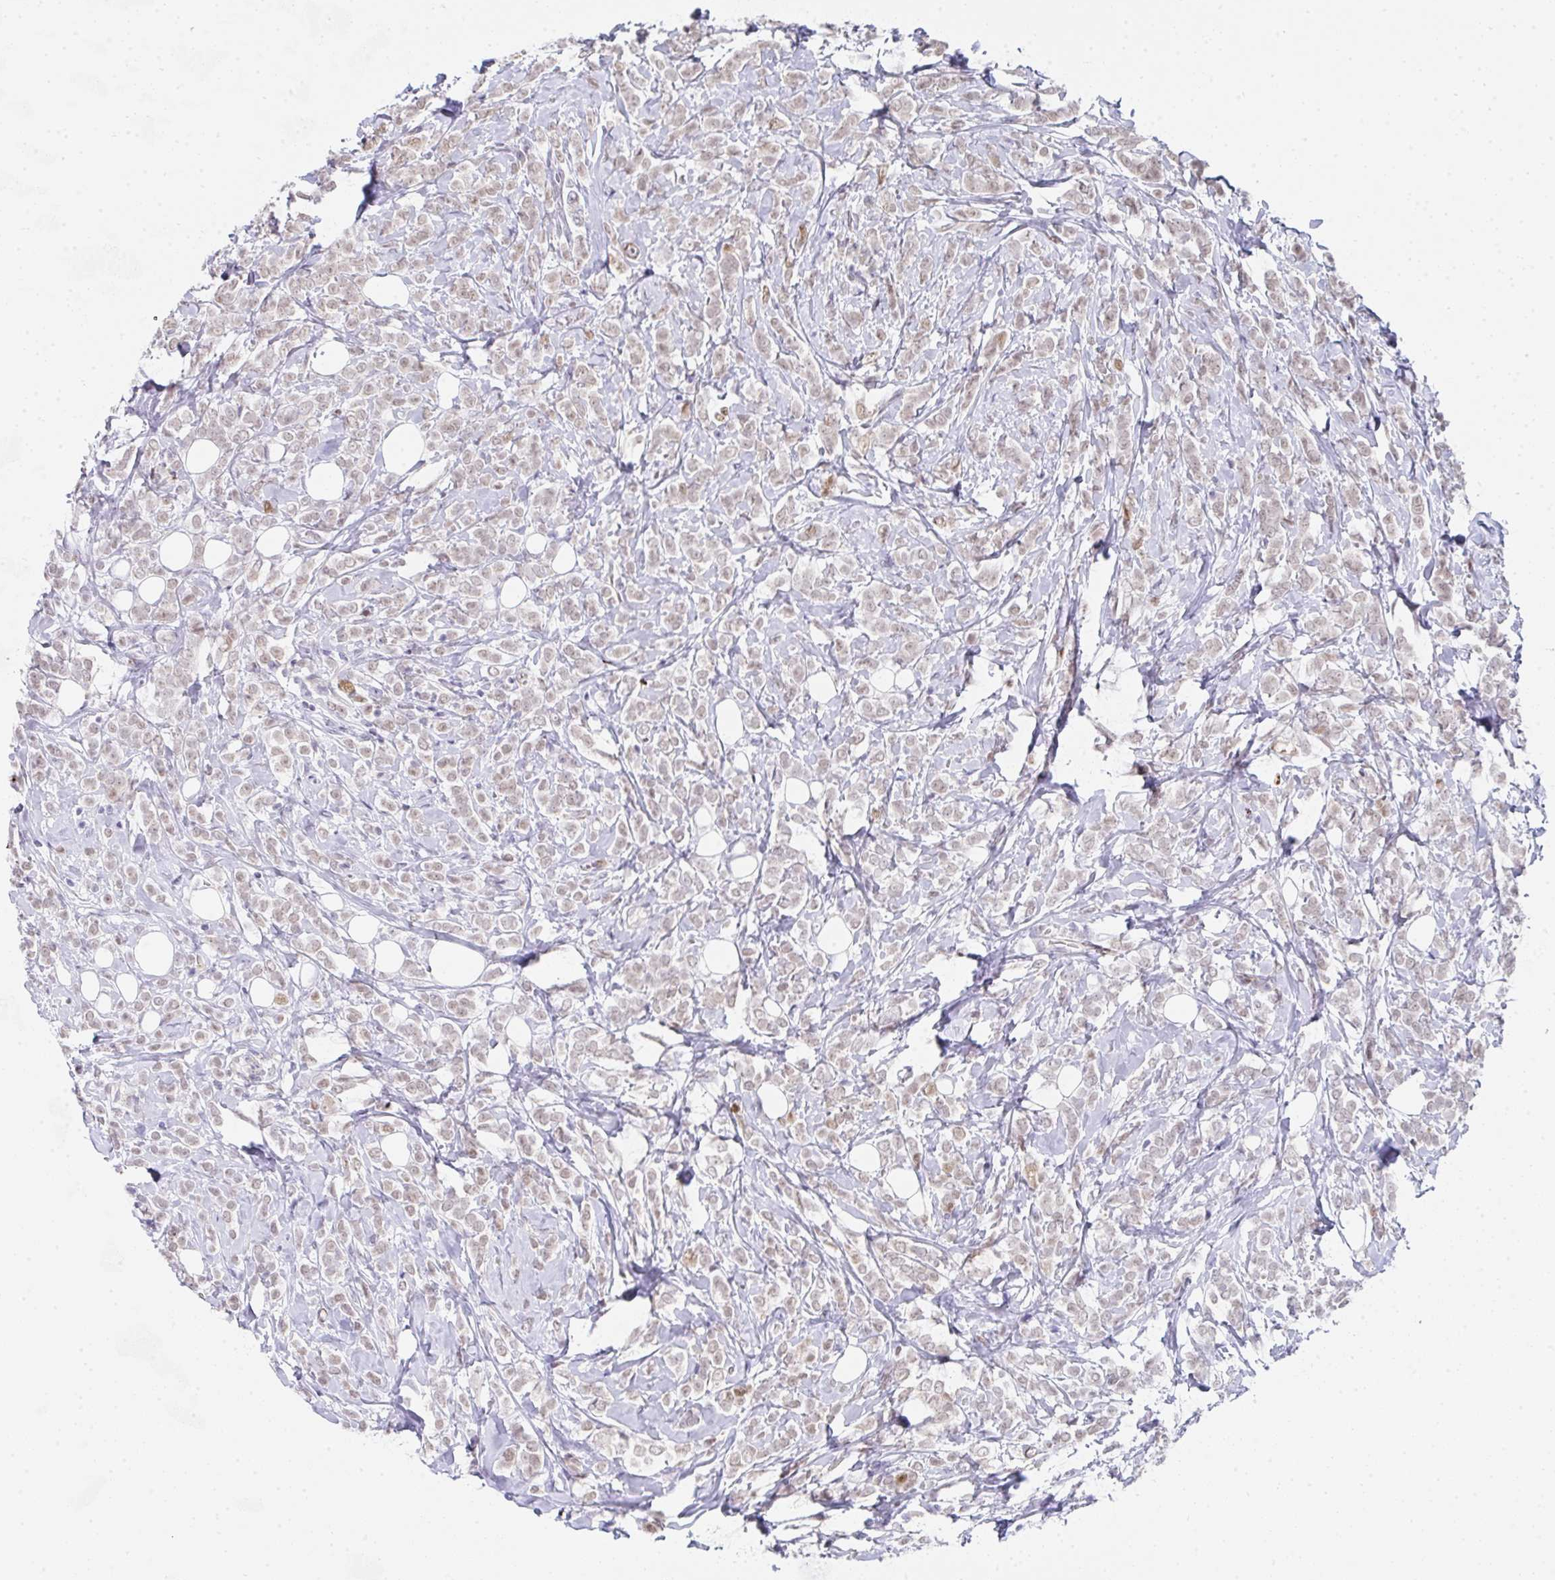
{"staining": {"intensity": "weak", "quantity": ">75%", "location": "nuclear"}, "tissue": "breast cancer", "cell_type": "Tumor cells", "image_type": "cancer", "snomed": [{"axis": "morphology", "description": "Lobular carcinoma"}, {"axis": "topography", "description": "Breast"}], "caption": "IHC (DAB (3,3'-diaminobenzidine)) staining of lobular carcinoma (breast) shows weak nuclear protein expression in about >75% of tumor cells.", "gene": "GINS2", "patient": {"sex": "female", "age": 49}}